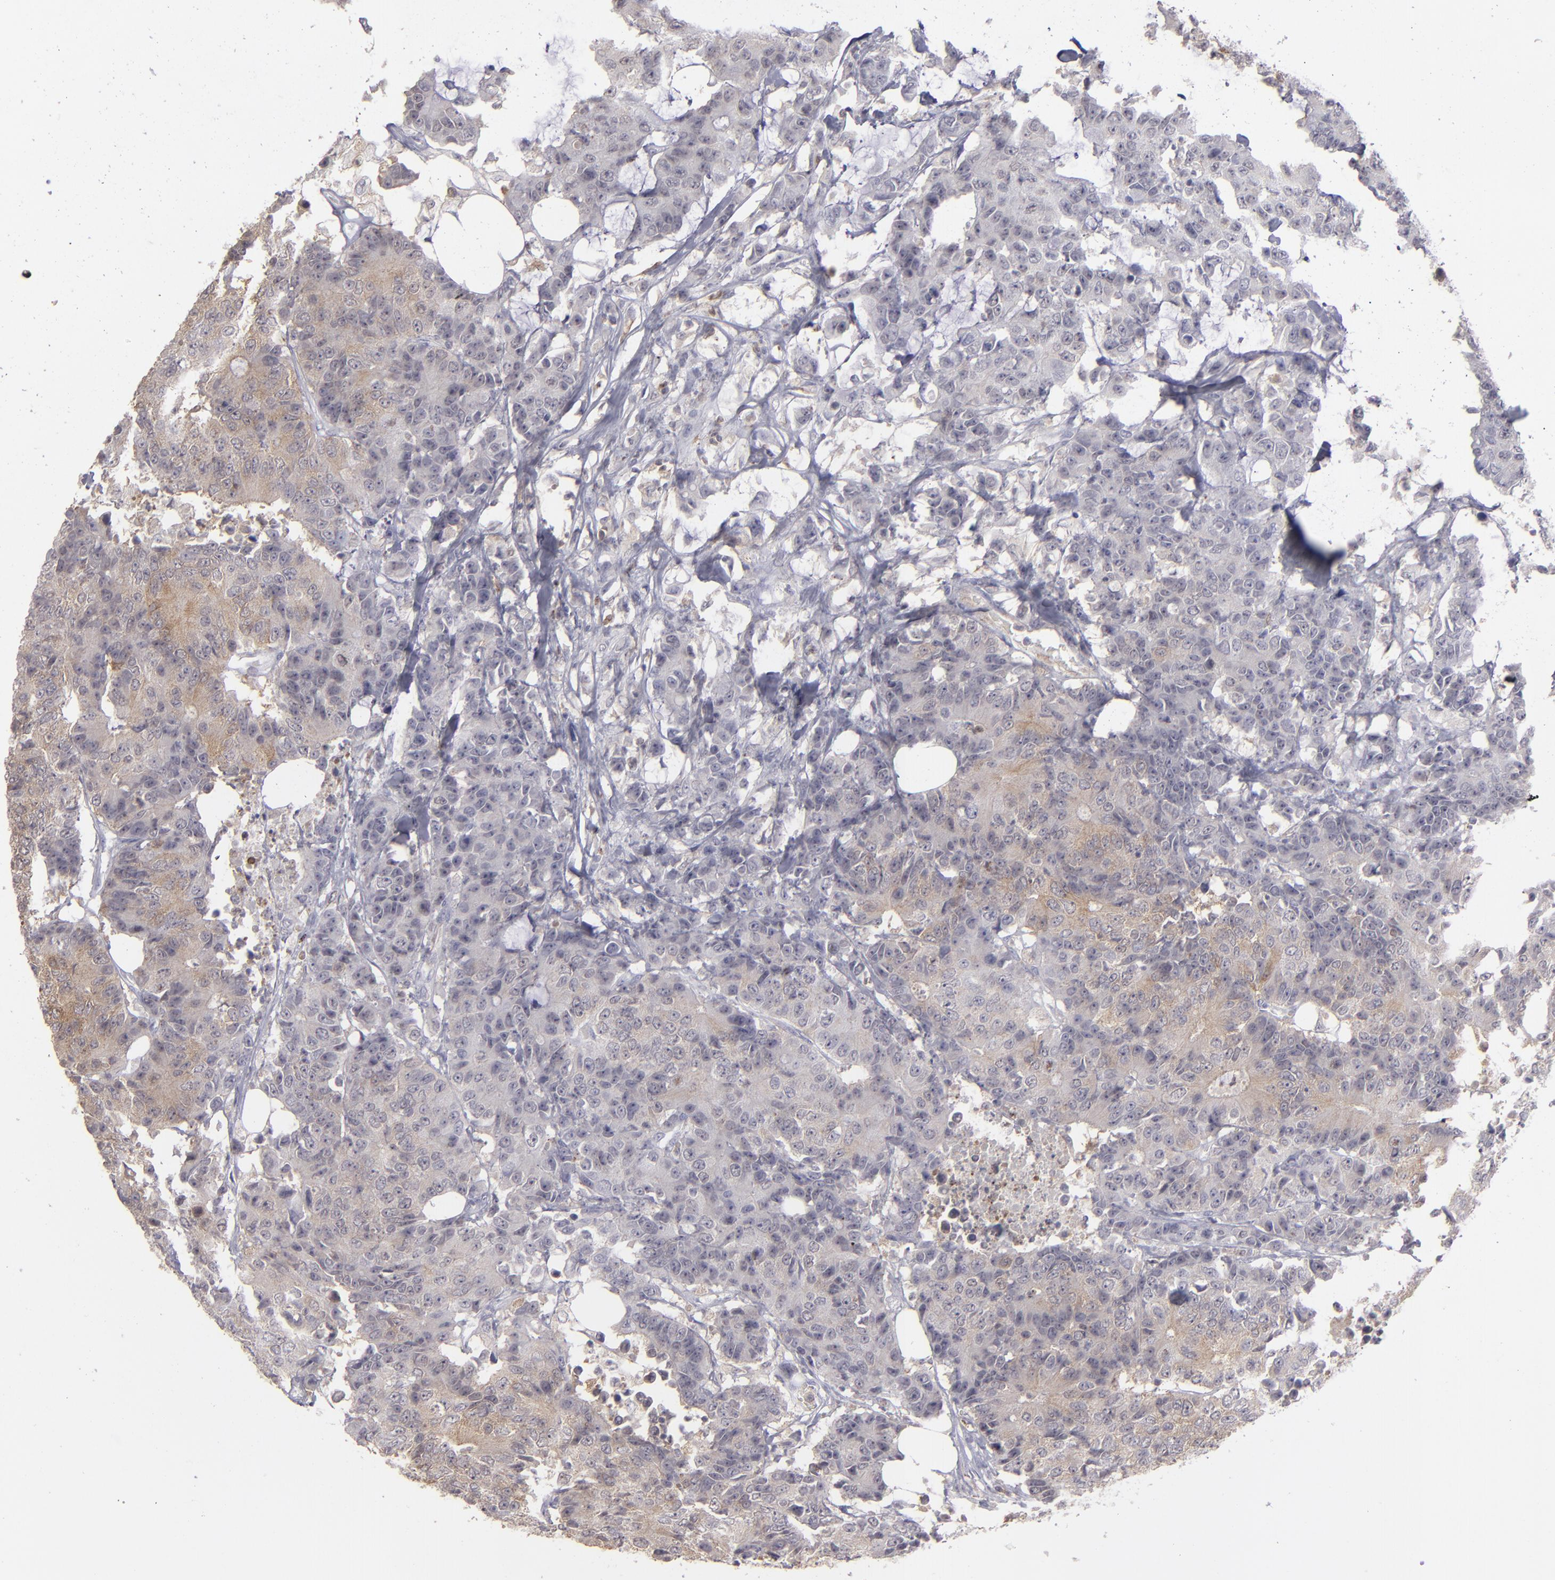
{"staining": {"intensity": "weak", "quantity": "25%-75%", "location": "cytoplasmic/membranous"}, "tissue": "colorectal cancer", "cell_type": "Tumor cells", "image_type": "cancer", "snomed": [{"axis": "morphology", "description": "Adenocarcinoma, NOS"}, {"axis": "topography", "description": "Rectum"}], "caption": "A brown stain highlights weak cytoplasmic/membranous expression of a protein in colorectal cancer (adenocarcinoma) tumor cells.", "gene": "SEMA3G", "patient": {"sex": "female", "age": 66}}